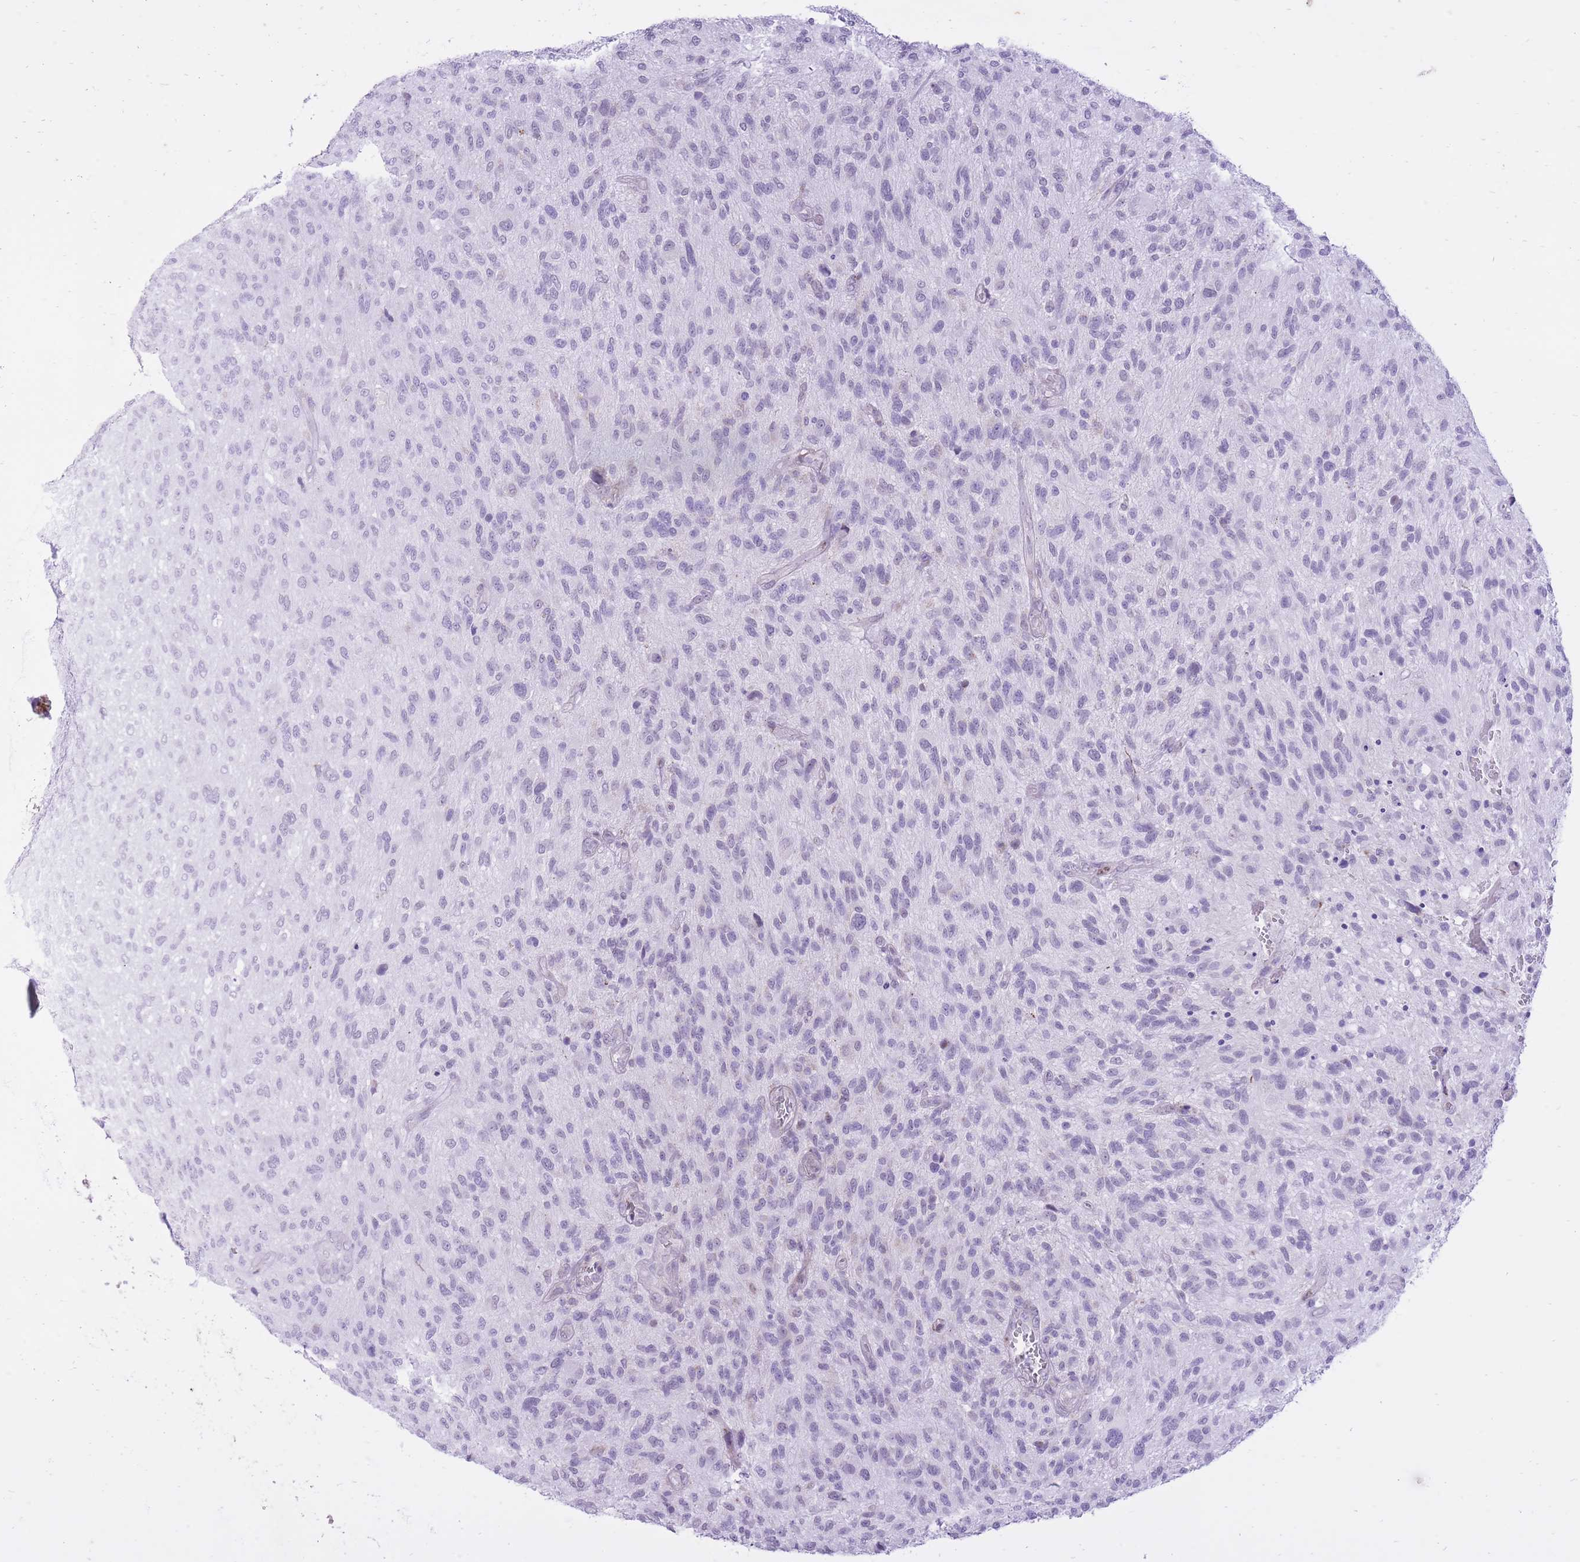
{"staining": {"intensity": "negative", "quantity": "none", "location": "none"}, "tissue": "glioma", "cell_type": "Tumor cells", "image_type": "cancer", "snomed": [{"axis": "morphology", "description": "Glioma, malignant, High grade"}, {"axis": "topography", "description": "Brain"}], "caption": "A micrograph of human glioma is negative for staining in tumor cells. (Brightfield microscopy of DAB IHC at high magnification).", "gene": "DENND2D", "patient": {"sex": "male", "age": 47}}